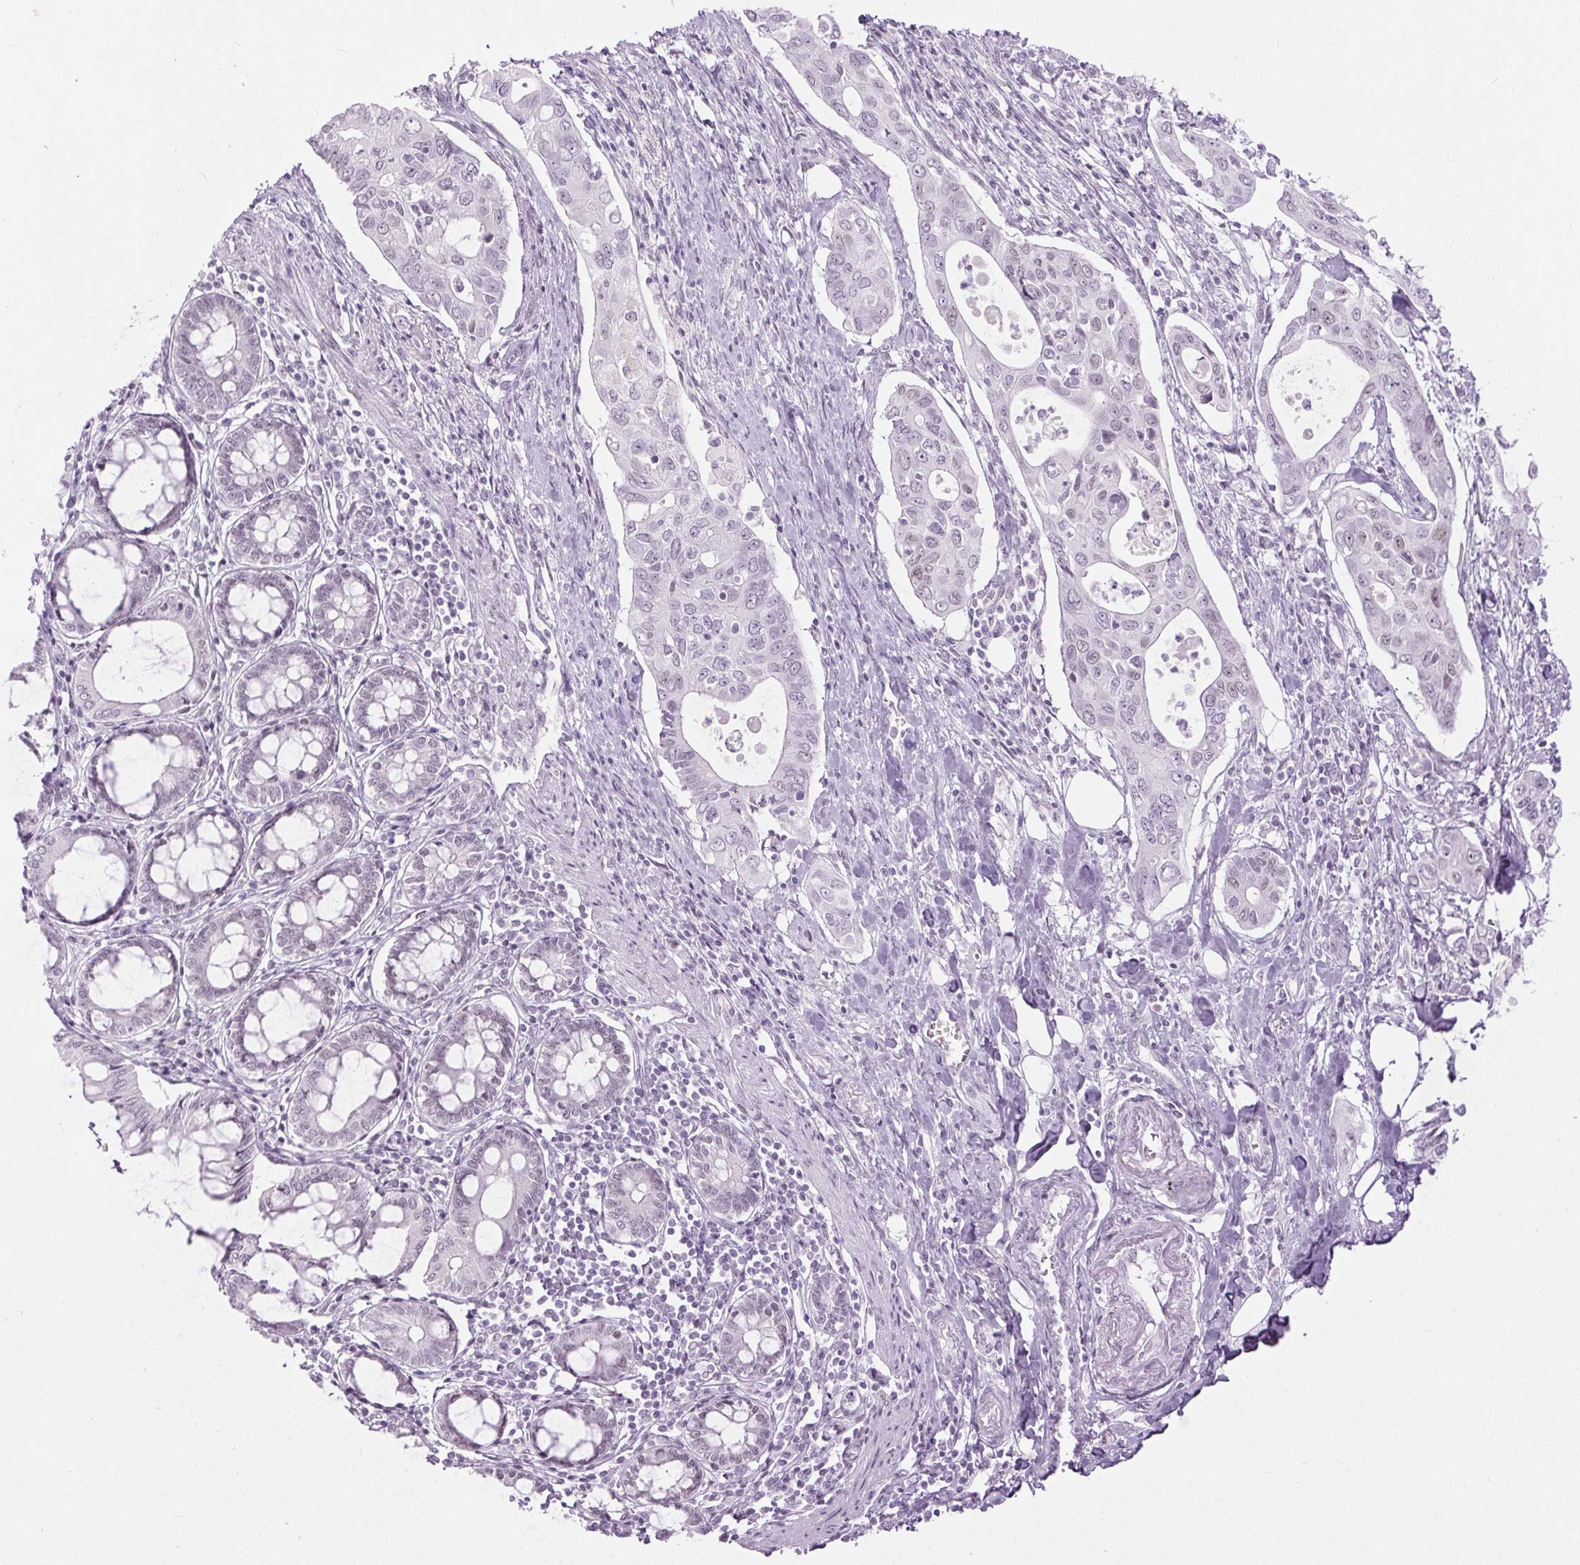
{"staining": {"intensity": "negative", "quantity": "none", "location": "none"}, "tissue": "pancreatic cancer", "cell_type": "Tumor cells", "image_type": "cancer", "snomed": [{"axis": "morphology", "description": "Adenocarcinoma, NOS"}, {"axis": "topography", "description": "Pancreas"}], "caption": "This is a photomicrograph of immunohistochemistry staining of pancreatic adenocarcinoma, which shows no expression in tumor cells.", "gene": "BEND2", "patient": {"sex": "female", "age": 63}}